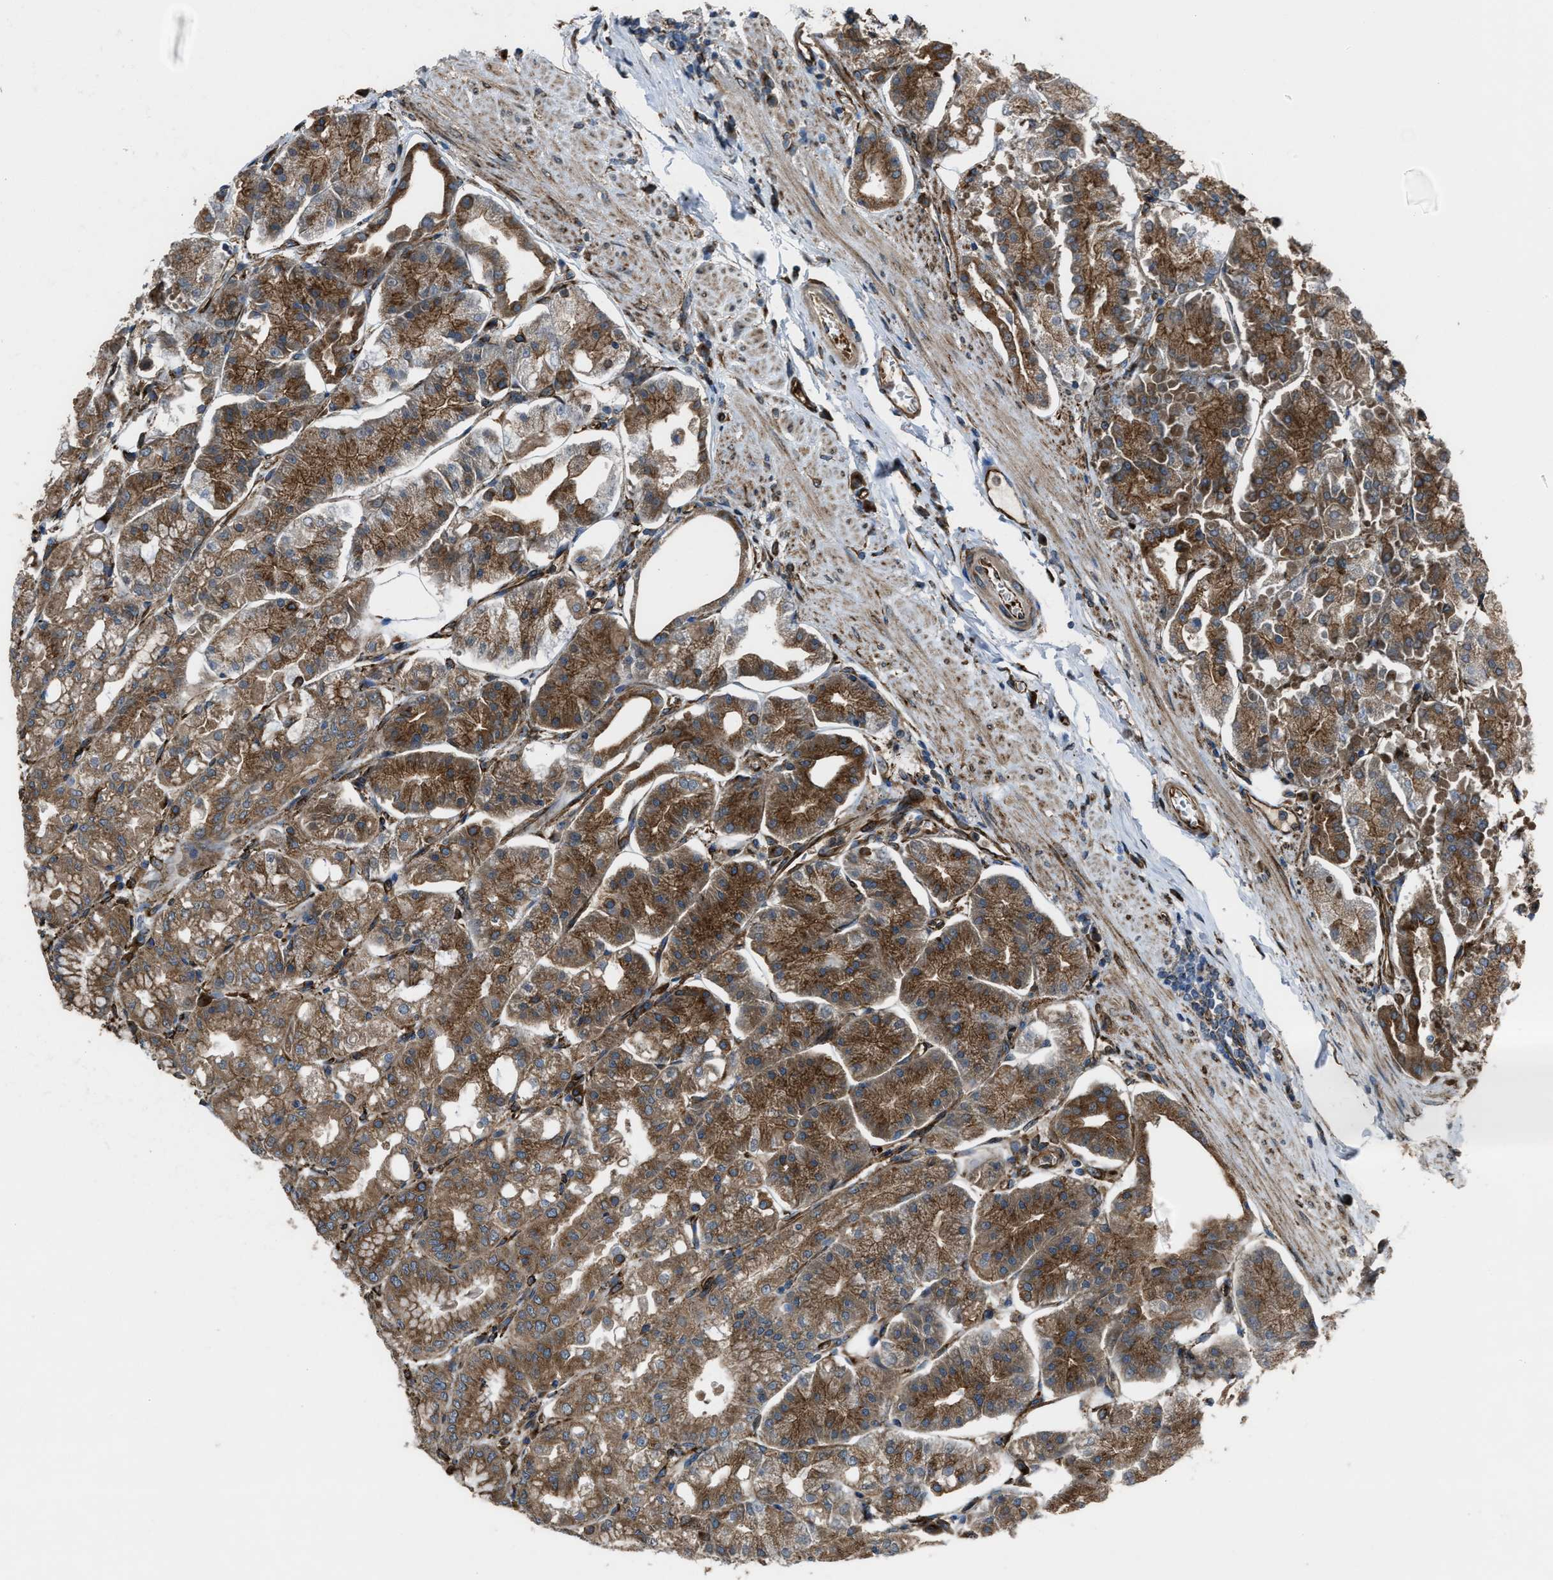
{"staining": {"intensity": "moderate", "quantity": ">75%", "location": "cytoplasmic/membranous"}, "tissue": "stomach", "cell_type": "Glandular cells", "image_type": "normal", "snomed": [{"axis": "morphology", "description": "Normal tissue, NOS"}, {"axis": "topography", "description": "Stomach, lower"}], "caption": "High-power microscopy captured an immunohistochemistry (IHC) micrograph of benign stomach, revealing moderate cytoplasmic/membranous positivity in about >75% of glandular cells.", "gene": "TRPC1", "patient": {"sex": "male", "age": 71}}